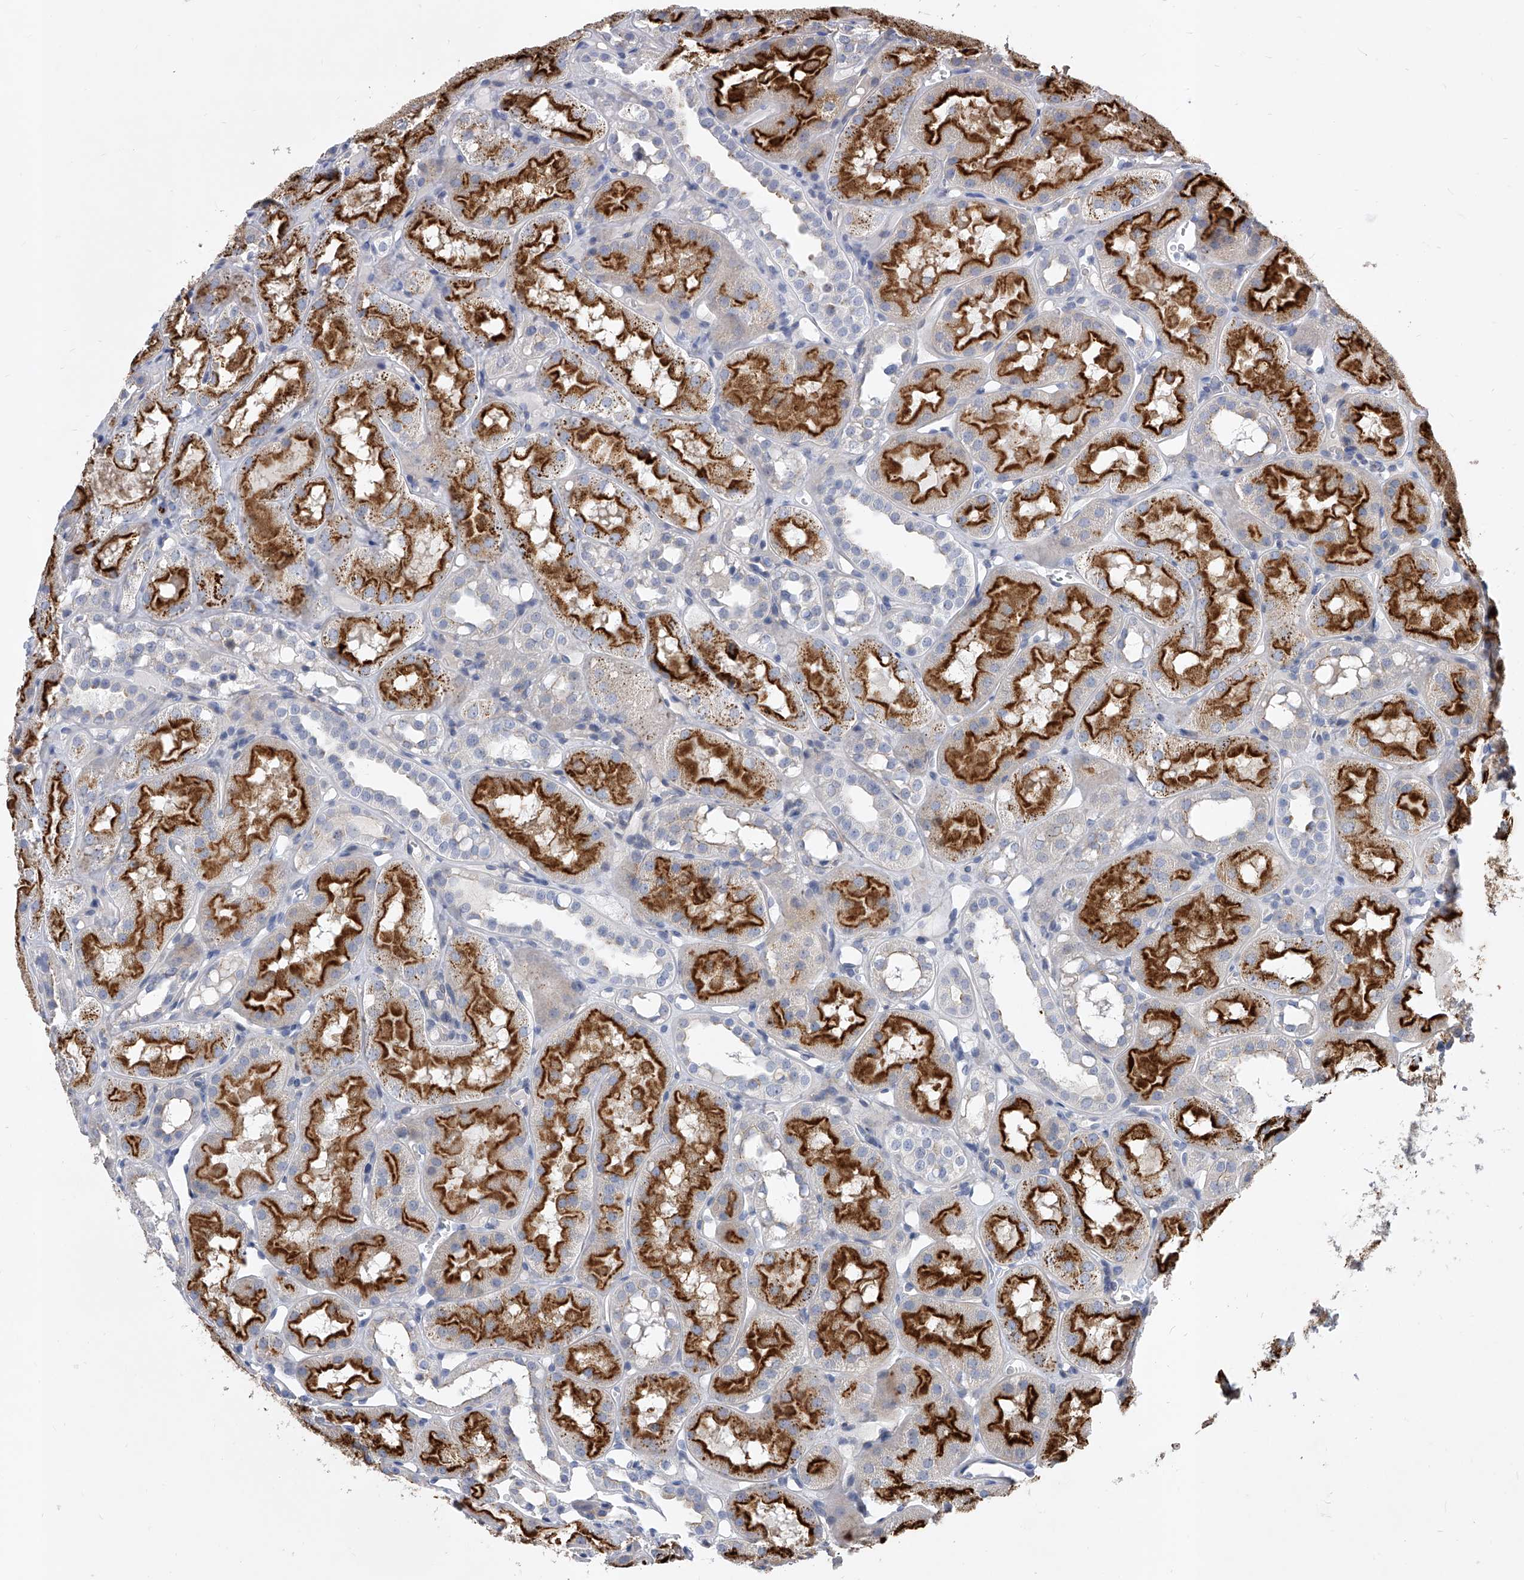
{"staining": {"intensity": "moderate", "quantity": ">75%", "location": "cytoplasmic/membranous"}, "tissue": "kidney", "cell_type": "Cells in glomeruli", "image_type": "normal", "snomed": [{"axis": "morphology", "description": "Normal tissue, NOS"}, {"axis": "topography", "description": "Kidney"}], "caption": "Moderate cytoplasmic/membranous staining for a protein is identified in approximately >75% of cells in glomeruli of benign kidney using IHC.", "gene": "ENSG00000250424", "patient": {"sex": "male", "age": 16}}